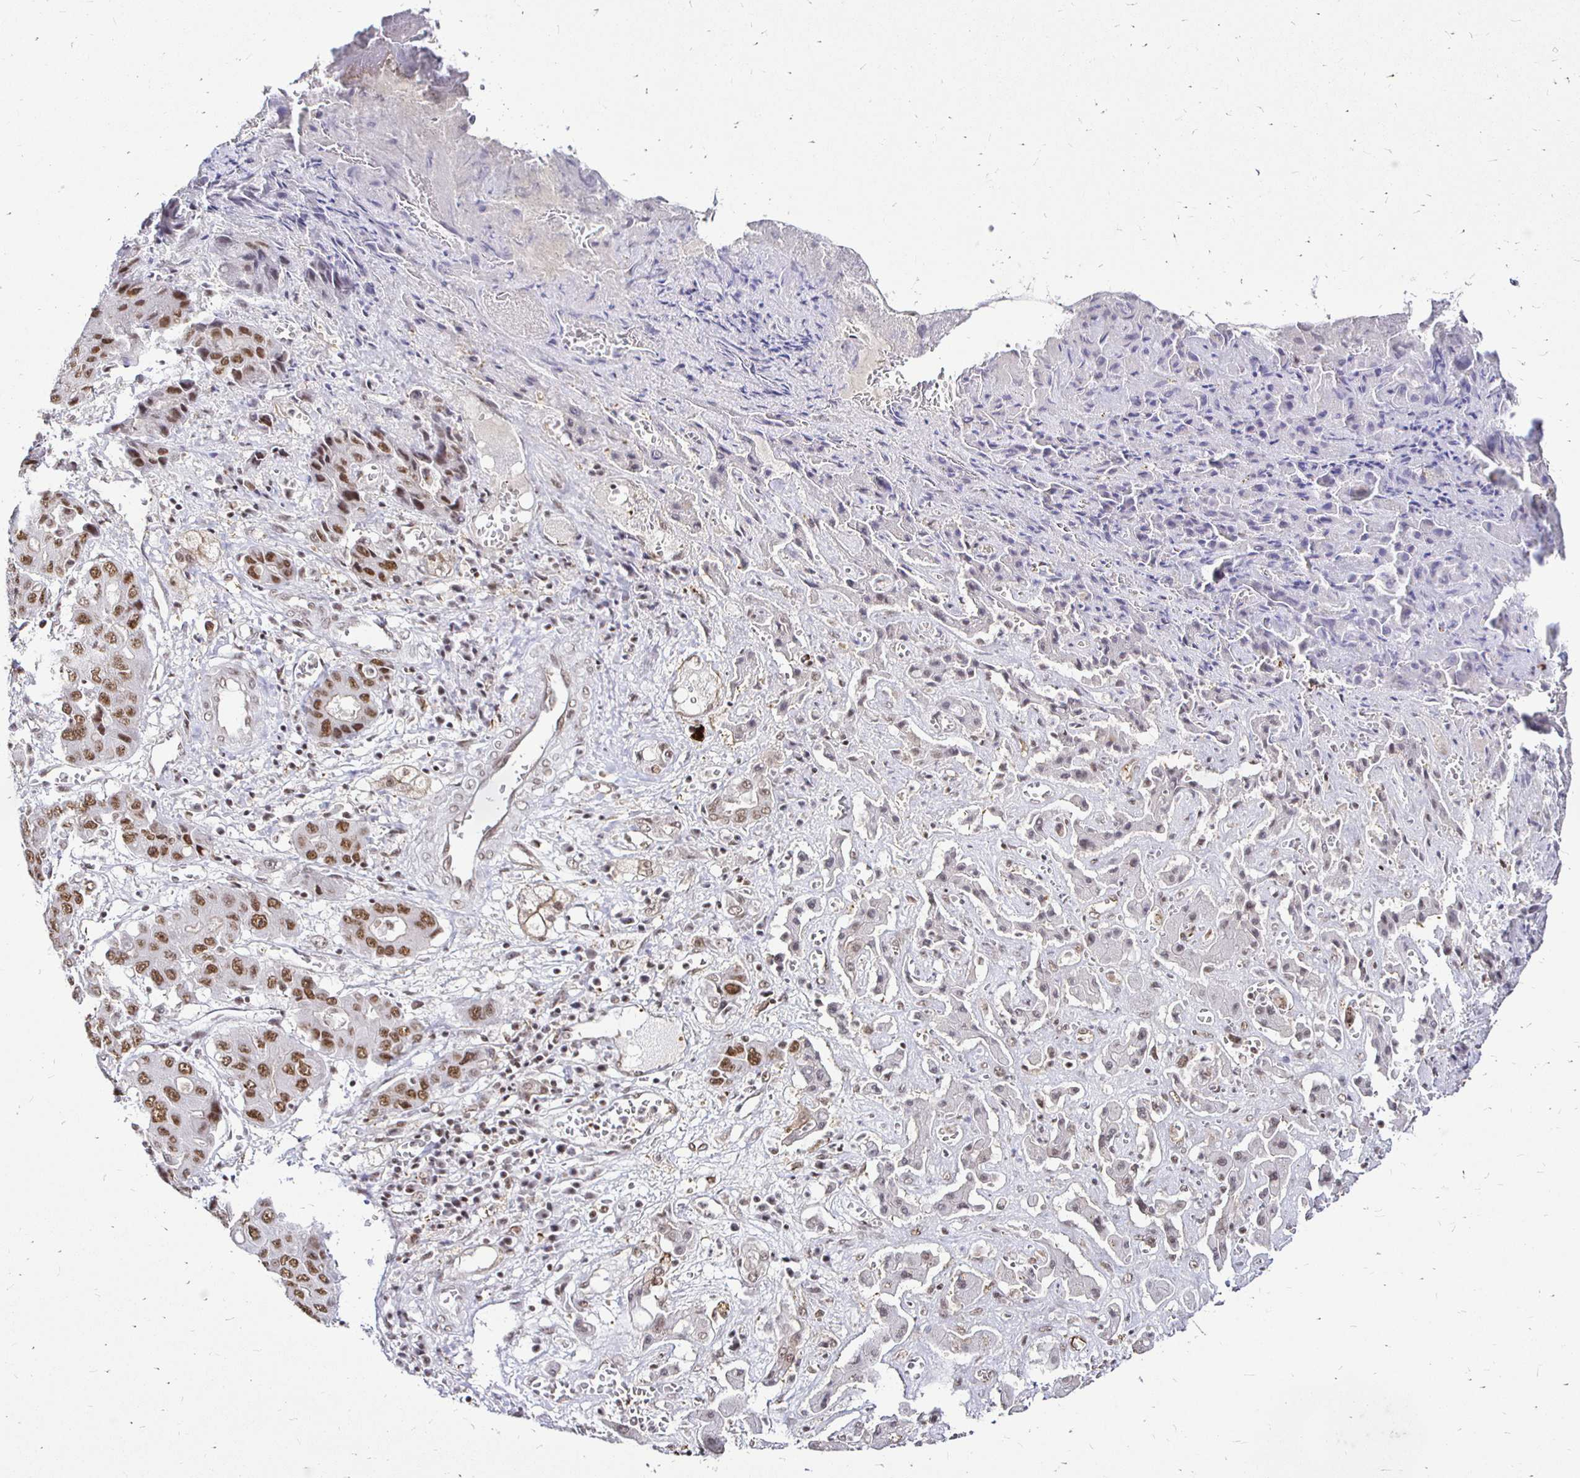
{"staining": {"intensity": "moderate", "quantity": ">75%", "location": "nuclear"}, "tissue": "liver cancer", "cell_type": "Tumor cells", "image_type": "cancer", "snomed": [{"axis": "morphology", "description": "Cholangiocarcinoma"}, {"axis": "topography", "description": "Liver"}], "caption": "Human liver cholangiocarcinoma stained for a protein (brown) displays moderate nuclear positive expression in about >75% of tumor cells.", "gene": "SIN3A", "patient": {"sex": "male", "age": 67}}